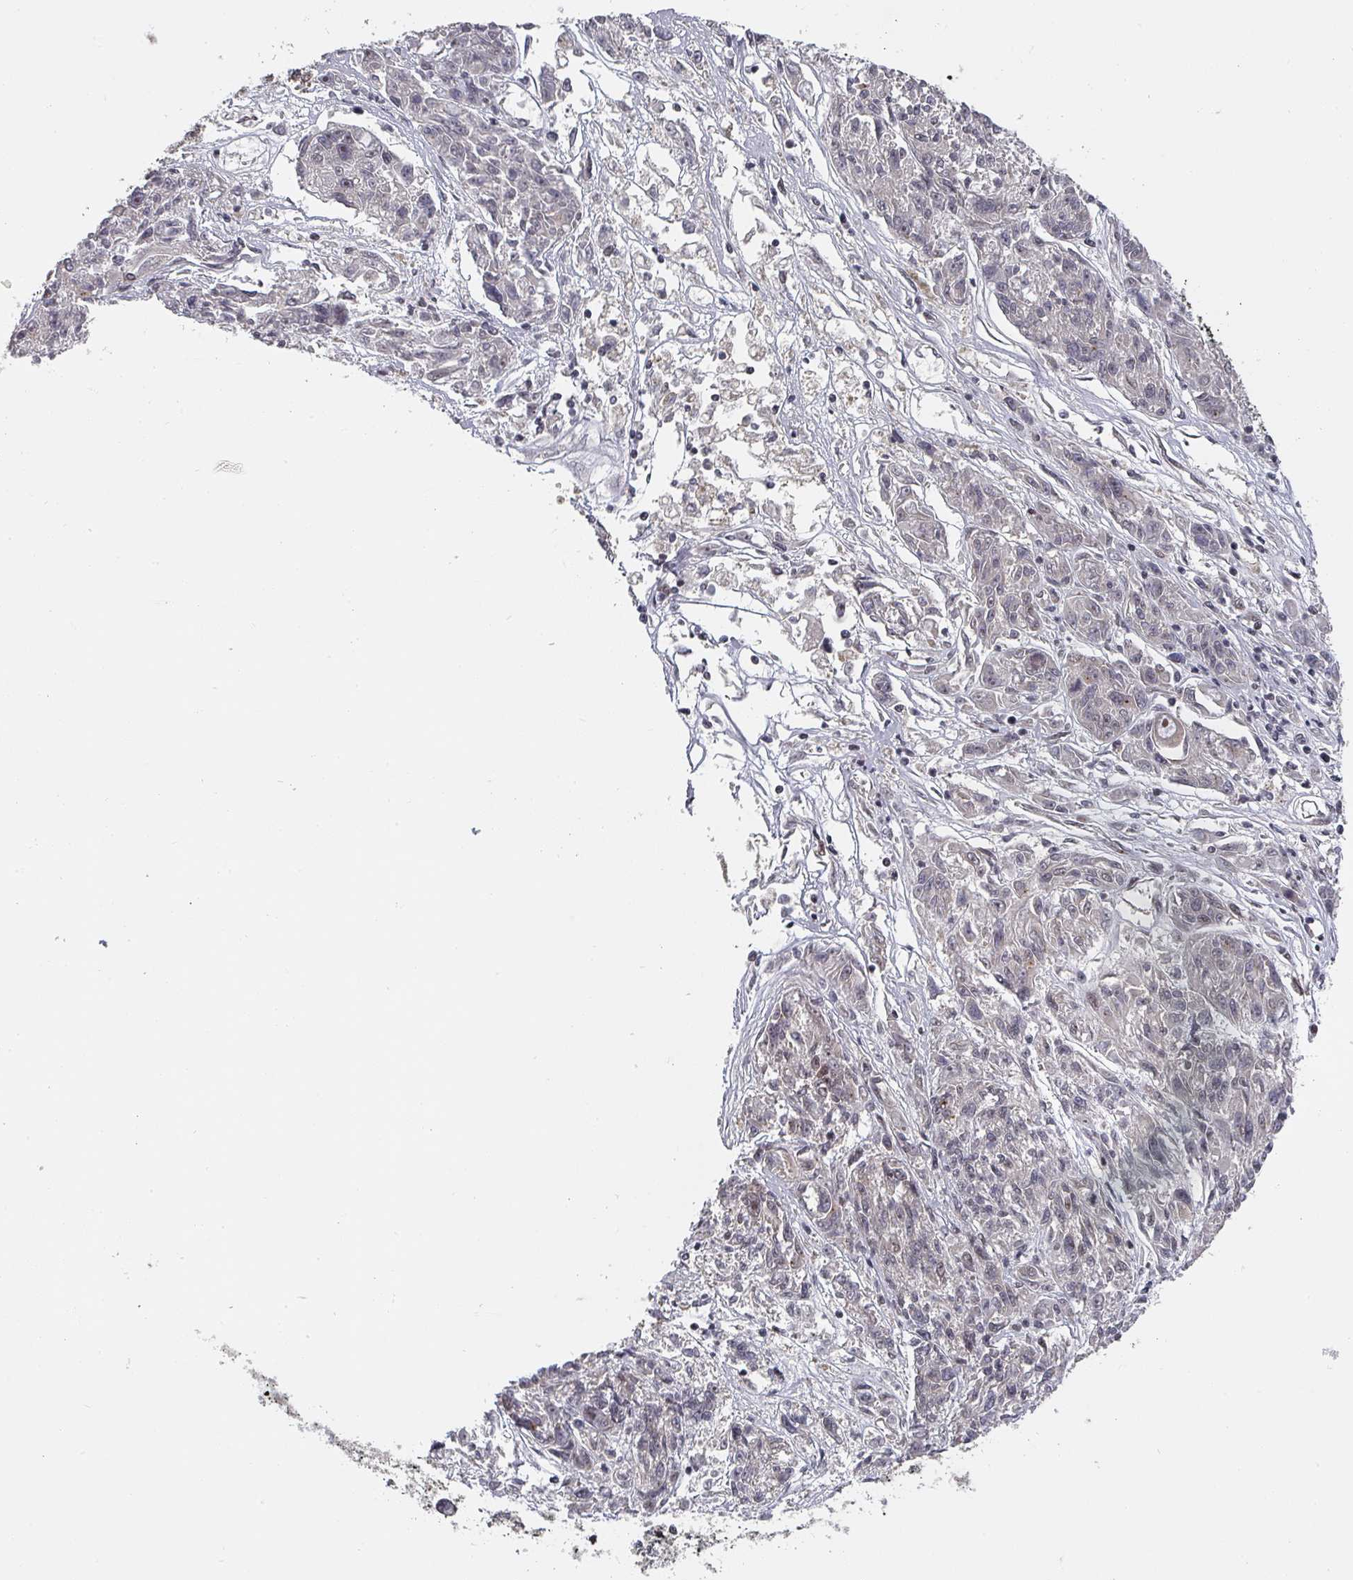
{"staining": {"intensity": "negative", "quantity": "none", "location": "none"}, "tissue": "melanoma", "cell_type": "Tumor cells", "image_type": "cancer", "snomed": [{"axis": "morphology", "description": "Malignant melanoma, NOS"}, {"axis": "topography", "description": "Skin"}], "caption": "Immunohistochemical staining of human malignant melanoma shows no significant expression in tumor cells.", "gene": "KIF1C", "patient": {"sex": "male", "age": 53}}